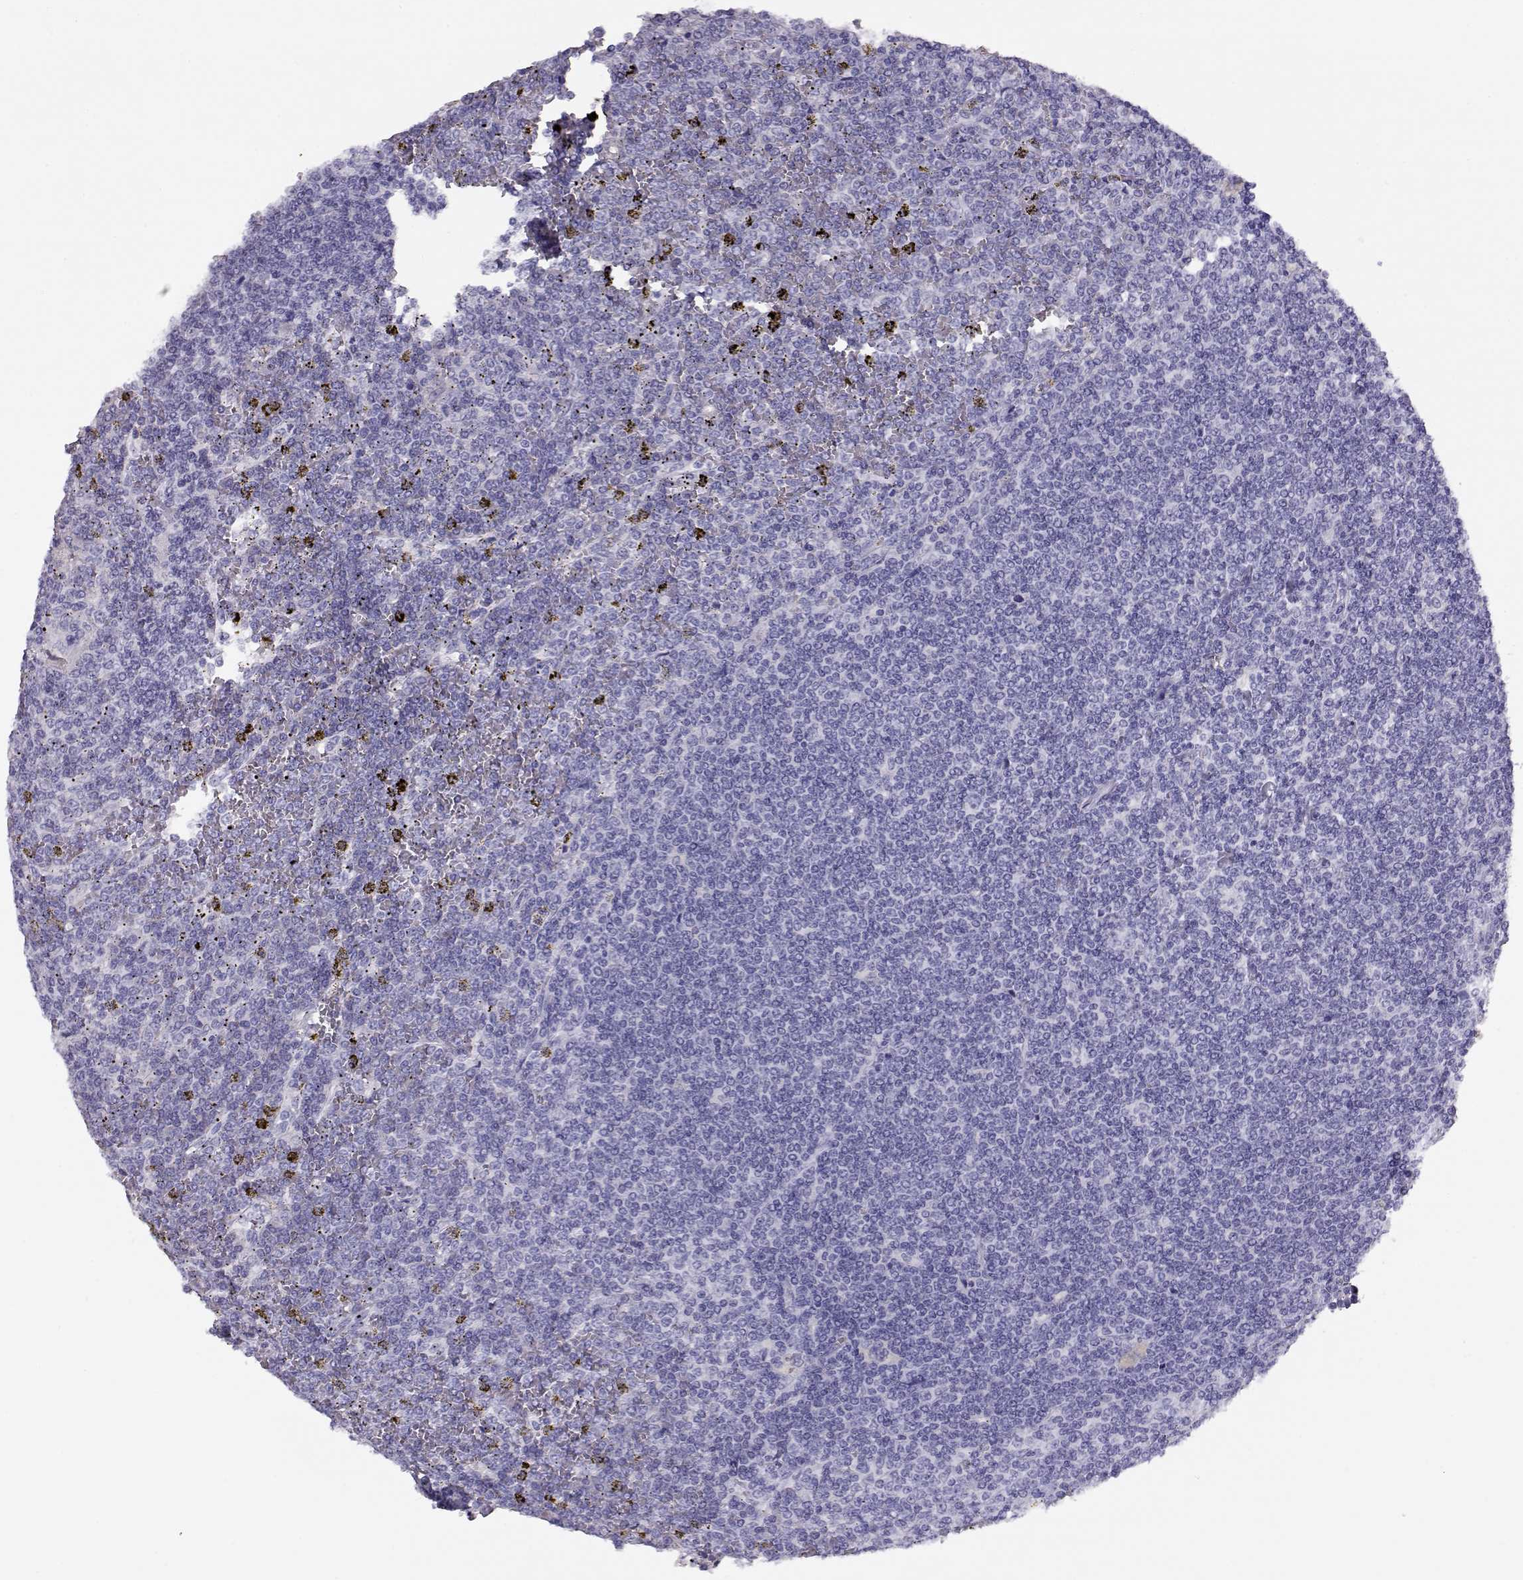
{"staining": {"intensity": "negative", "quantity": "none", "location": "none"}, "tissue": "lymphoma", "cell_type": "Tumor cells", "image_type": "cancer", "snomed": [{"axis": "morphology", "description": "Malignant lymphoma, non-Hodgkin's type, Low grade"}, {"axis": "topography", "description": "Spleen"}], "caption": "IHC image of neoplastic tissue: human low-grade malignant lymphoma, non-Hodgkin's type stained with DAB (3,3'-diaminobenzidine) reveals no significant protein staining in tumor cells.", "gene": "CRX", "patient": {"sex": "female", "age": 19}}